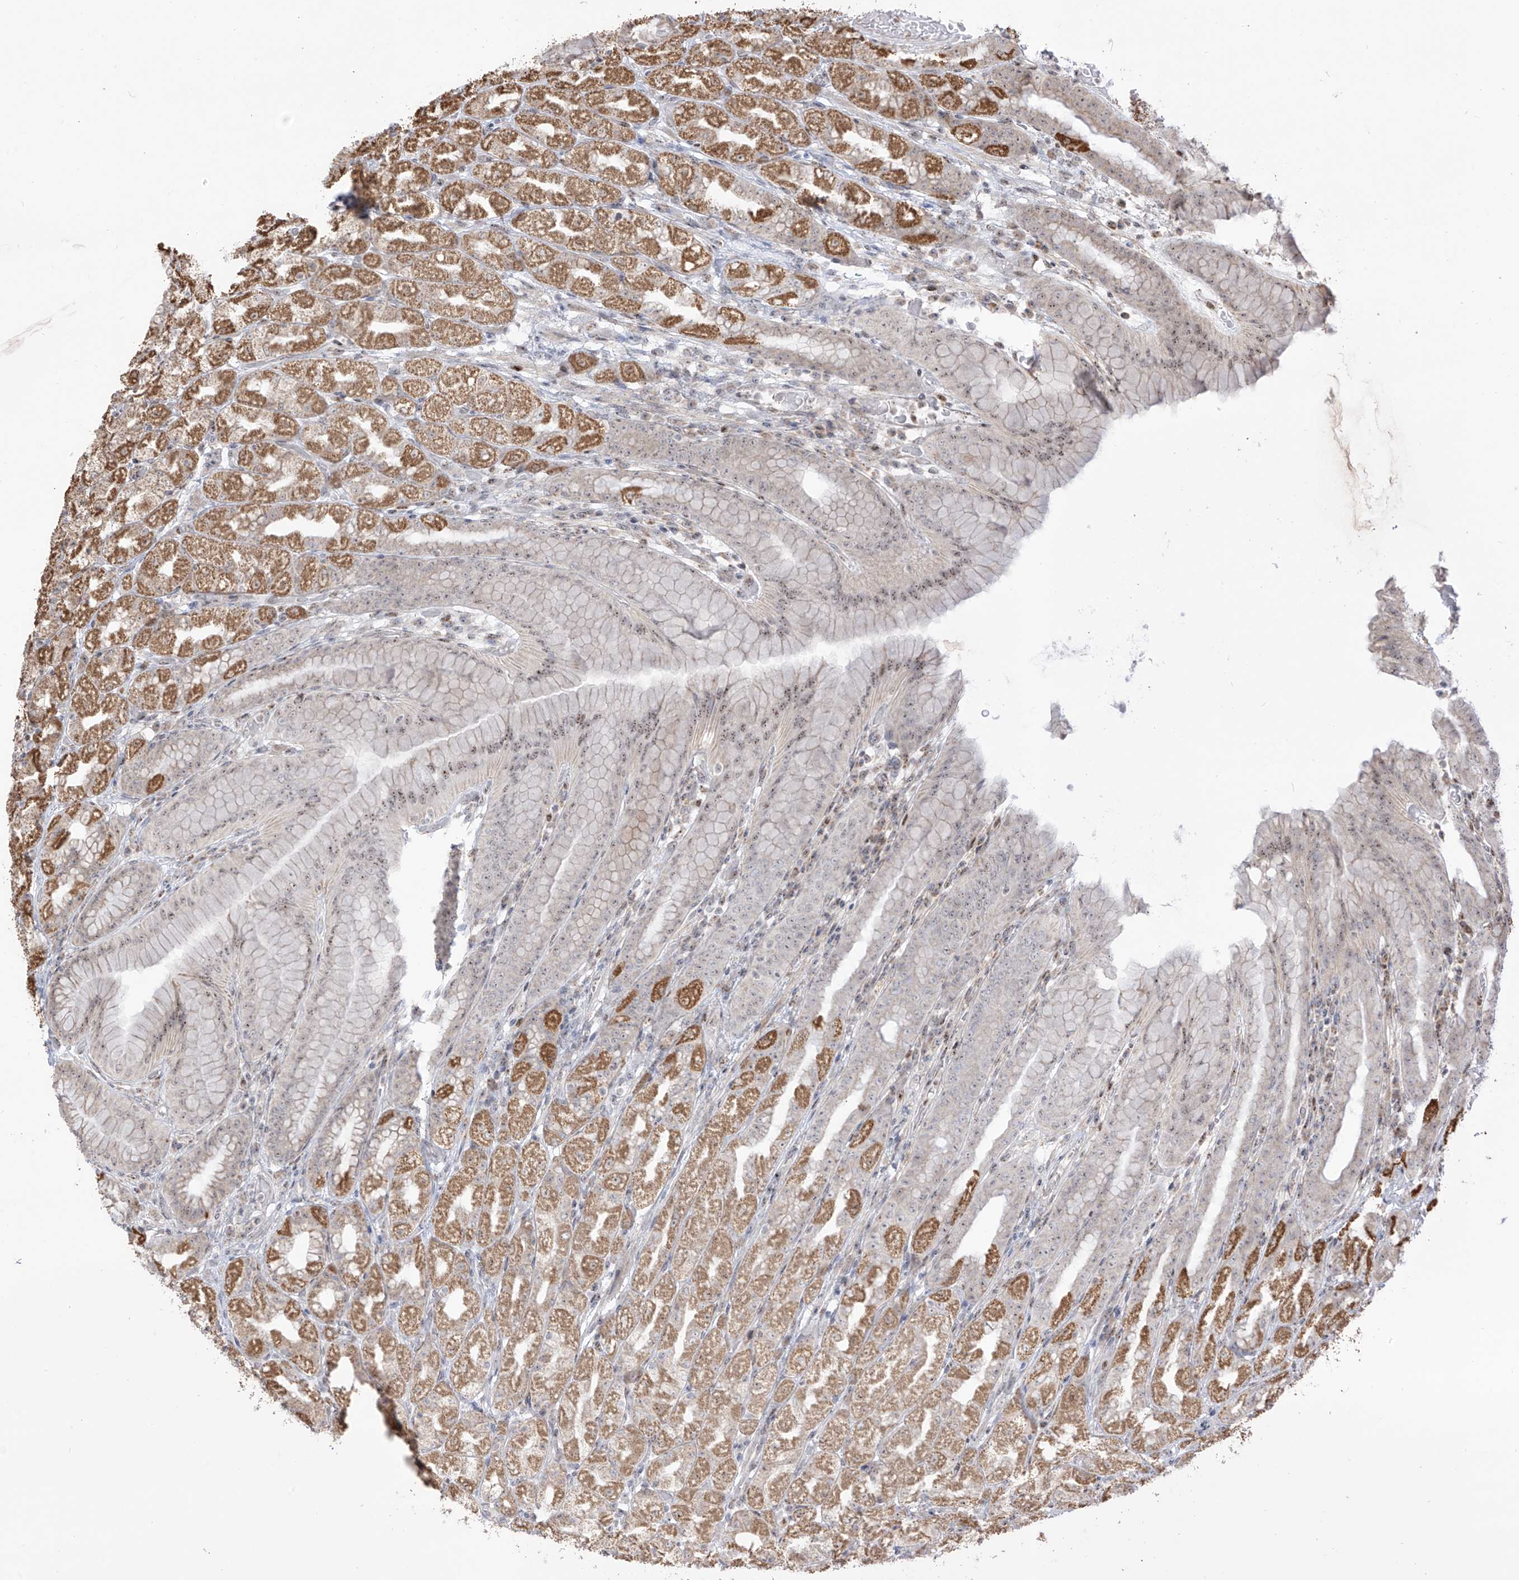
{"staining": {"intensity": "moderate", "quantity": ">75%", "location": "cytoplasmic/membranous,nuclear"}, "tissue": "stomach", "cell_type": "Glandular cells", "image_type": "normal", "snomed": [{"axis": "morphology", "description": "Normal tissue, NOS"}, {"axis": "topography", "description": "Stomach, upper"}], "caption": "This is a histology image of immunohistochemistry (IHC) staining of normal stomach, which shows moderate expression in the cytoplasmic/membranous,nuclear of glandular cells.", "gene": "ZBTB8A", "patient": {"sex": "male", "age": 68}}